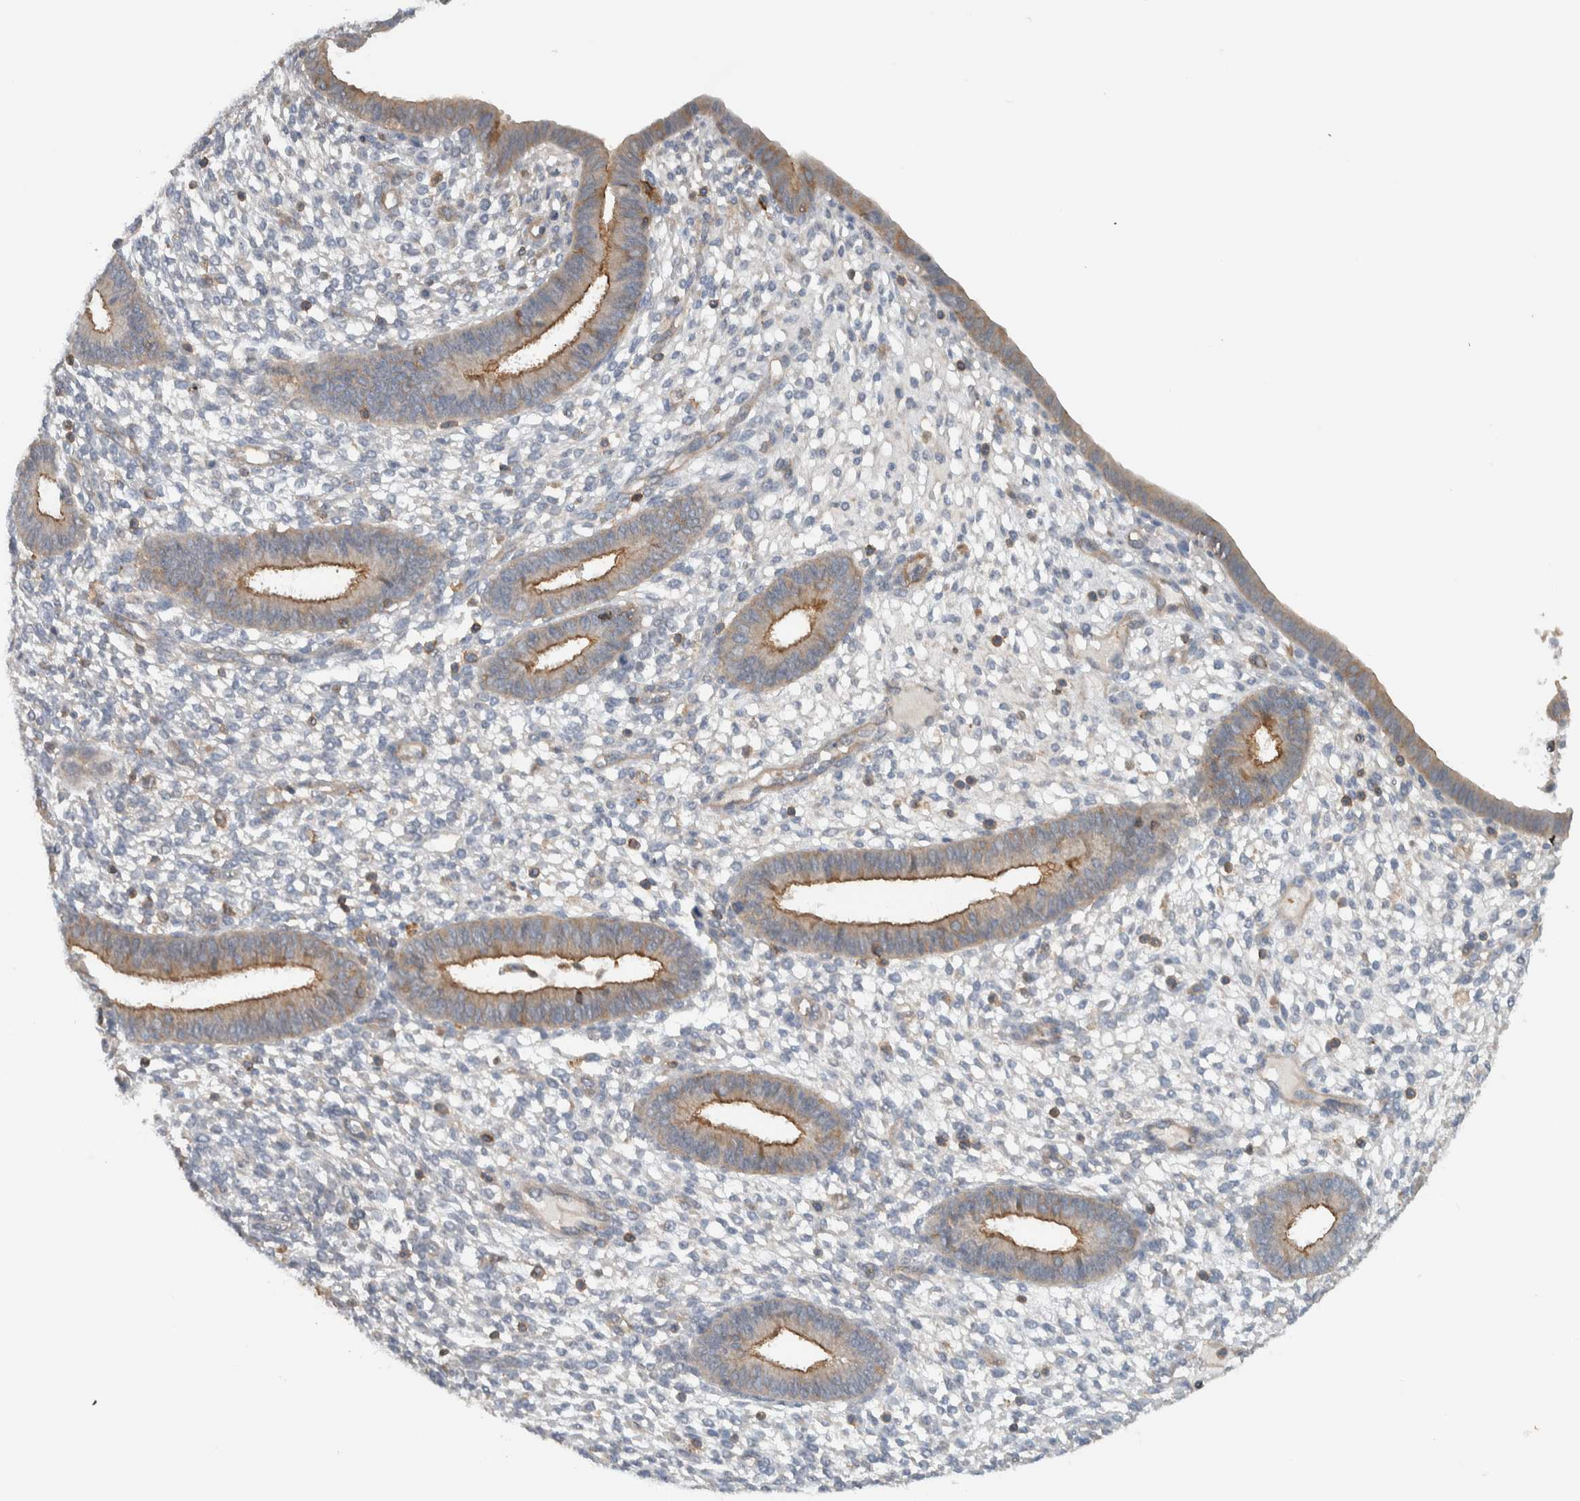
{"staining": {"intensity": "weak", "quantity": "<25%", "location": "cytoplasmic/membranous"}, "tissue": "endometrium", "cell_type": "Cells in endometrial stroma", "image_type": "normal", "snomed": [{"axis": "morphology", "description": "Normal tissue, NOS"}, {"axis": "topography", "description": "Endometrium"}], "caption": "This photomicrograph is of benign endometrium stained with IHC to label a protein in brown with the nuclei are counter-stained blue. There is no expression in cells in endometrial stroma.", "gene": "MPRIP", "patient": {"sex": "female", "age": 46}}